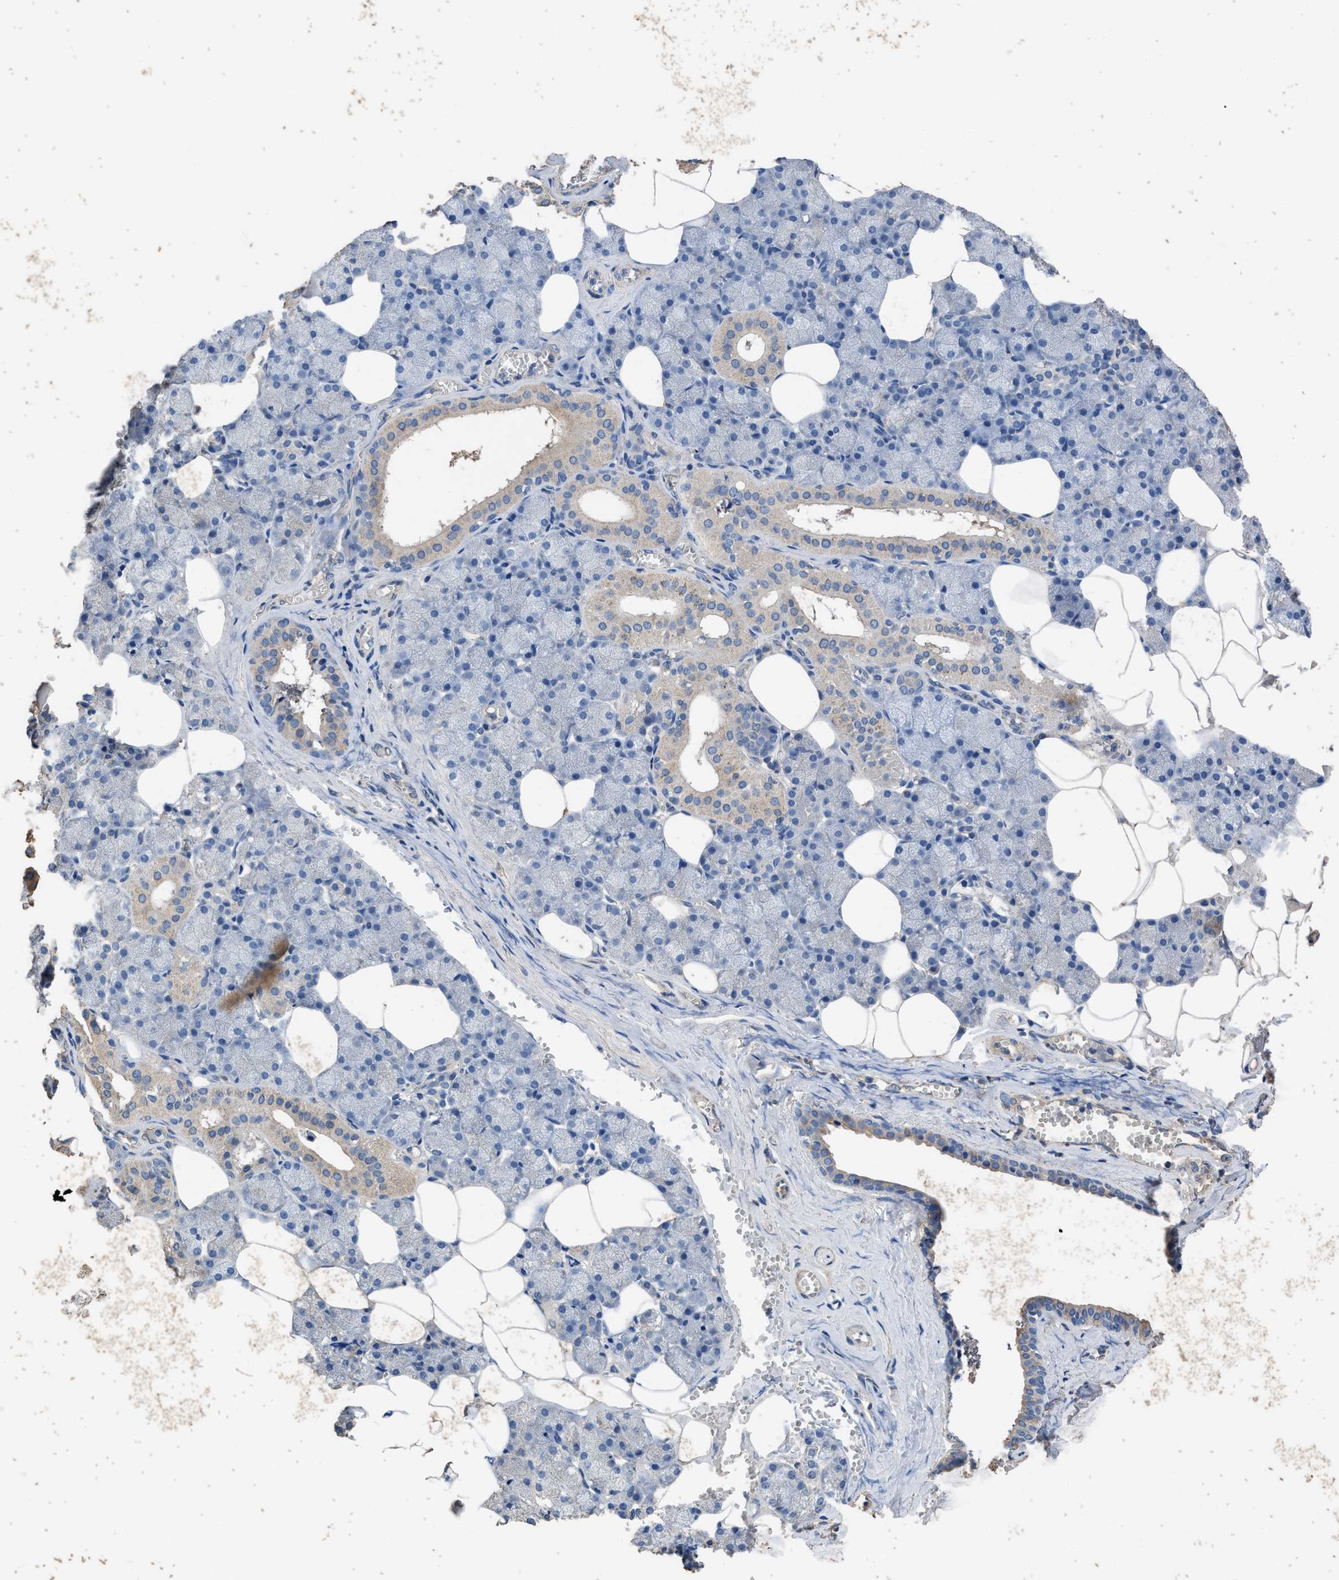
{"staining": {"intensity": "moderate", "quantity": "<25%", "location": "cytoplasmic/membranous"}, "tissue": "salivary gland", "cell_type": "Glandular cells", "image_type": "normal", "snomed": [{"axis": "morphology", "description": "Normal tissue, NOS"}, {"axis": "topography", "description": "Salivary gland"}], "caption": "An immunohistochemistry (IHC) histopathology image of unremarkable tissue is shown. Protein staining in brown shows moderate cytoplasmic/membranous positivity in salivary gland within glandular cells.", "gene": "ITSN1", "patient": {"sex": "male", "age": 62}}